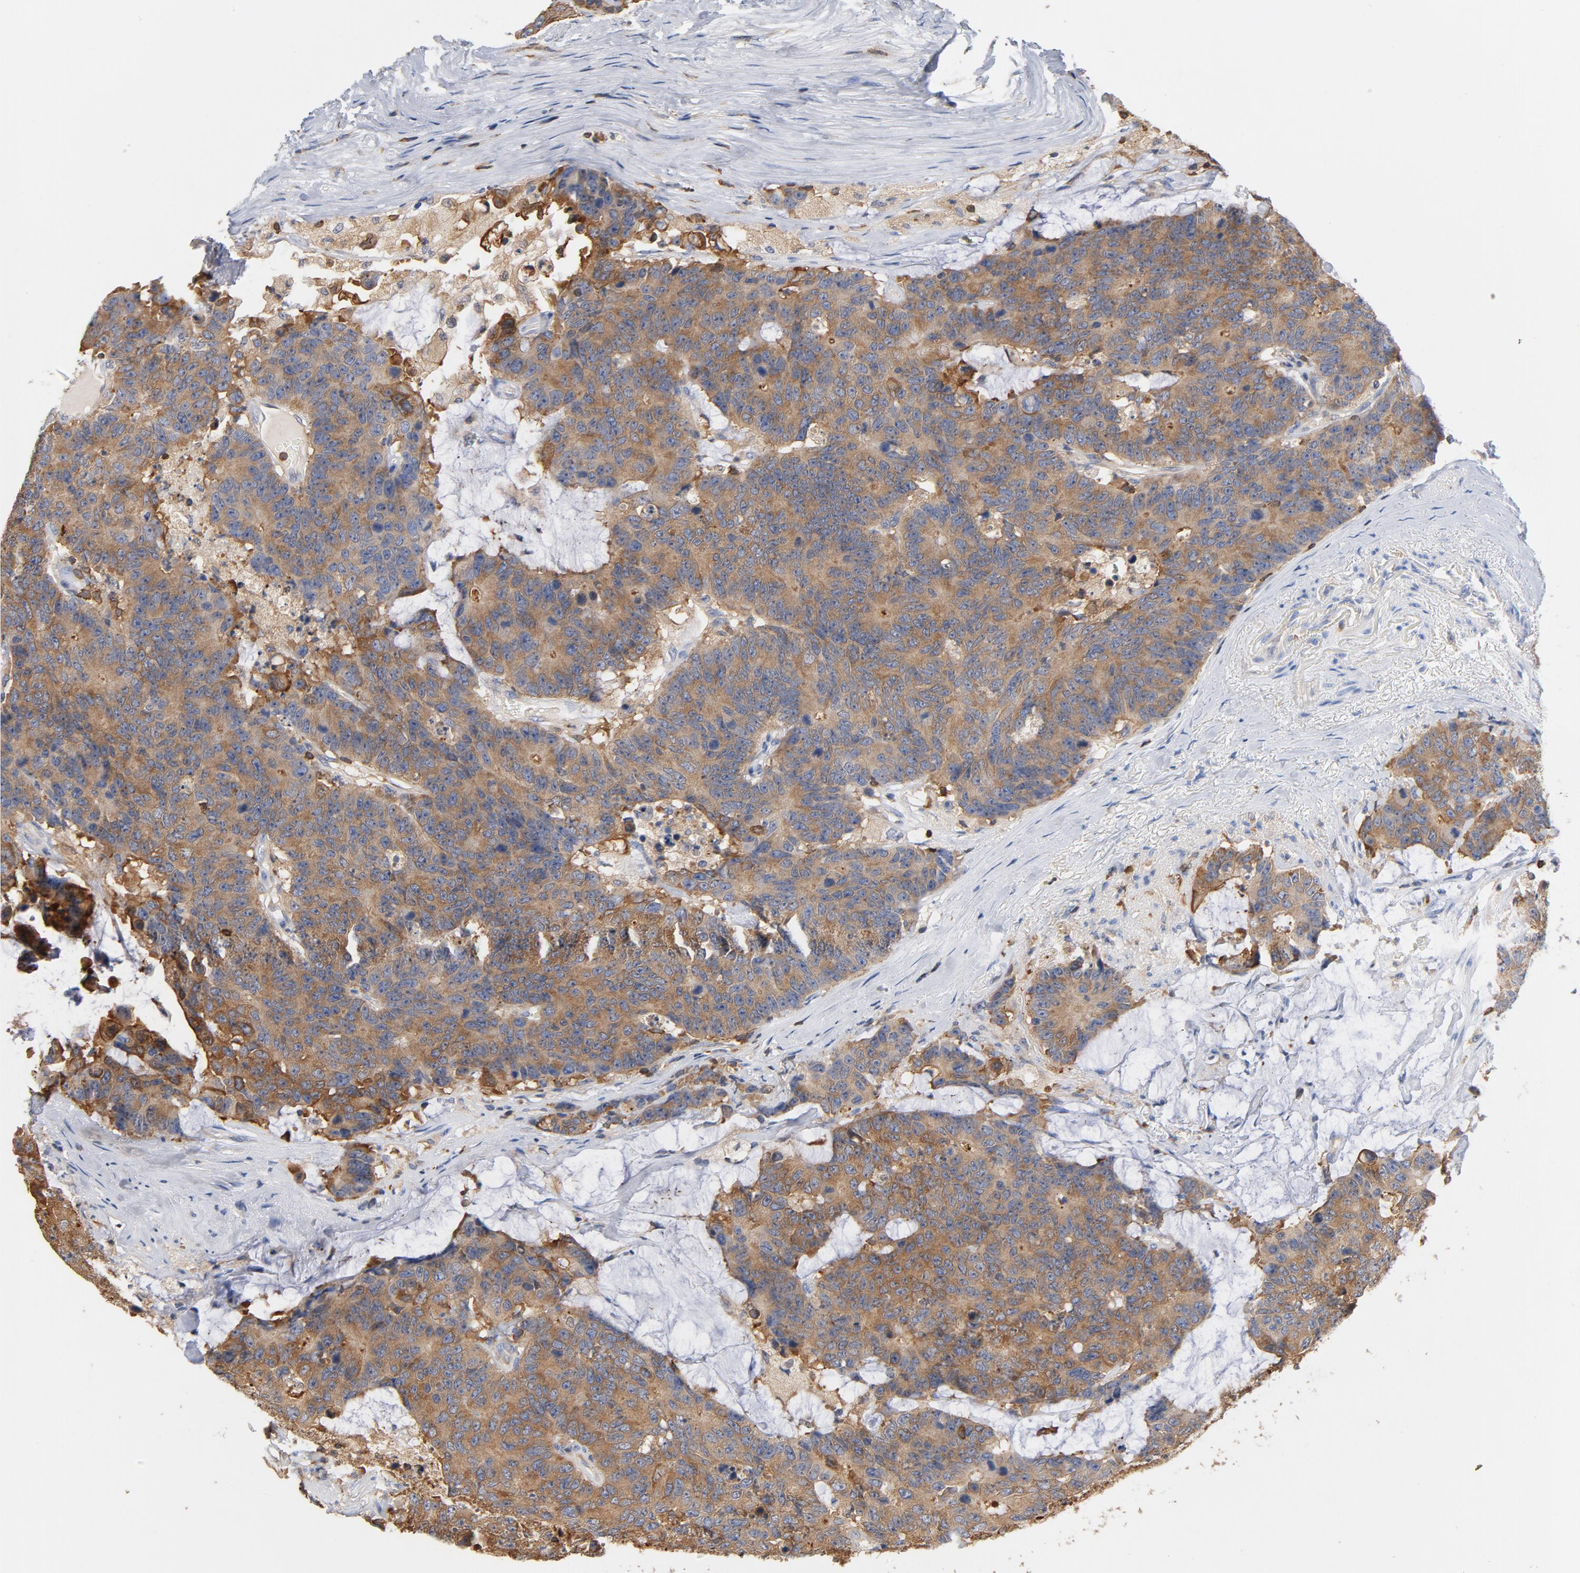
{"staining": {"intensity": "moderate", "quantity": ">75%", "location": "cytoplasmic/membranous"}, "tissue": "colorectal cancer", "cell_type": "Tumor cells", "image_type": "cancer", "snomed": [{"axis": "morphology", "description": "Adenocarcinoma, NOS"}, {"axis": "topography", "description": "Colon"}], "caption": "Immunohistochemical staining of human colorectal cancer displays medium levels of moderate cytoplasmic/membranous staining in approximately >75% of tumor cells. (IHC, brightfield microscopy, high magnification).", "gene": "EZR", "patient": {"sex": "female", "age": 86}}